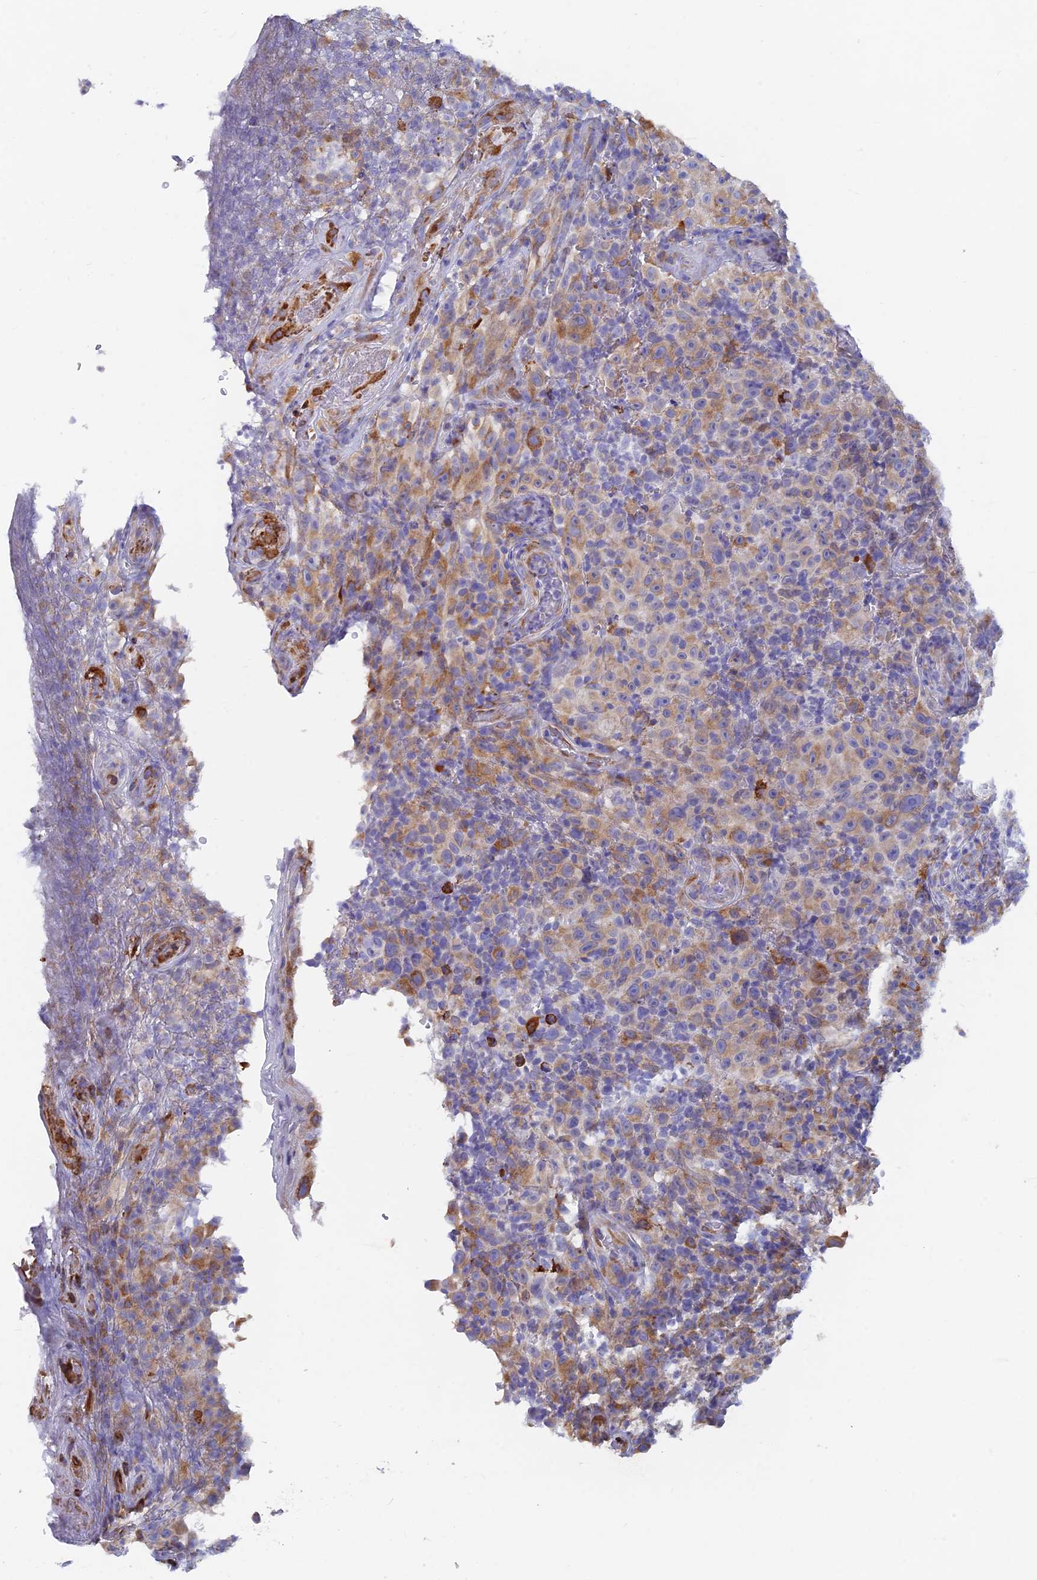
{"staining": {"intensity": "moderate", "quantity": "25%-75%", "location": "cytoplasmic/membranous"}, "tissue": "melanoma", "cell_type": "Tumor cells", "image_type": "cancer", "snomed": [{"axis": "morphology", "description": "Malignant melanoma, NOS"}, {"axis": "topography", "description": "Skin"}], "caption": "High-magnification brightfield microscopy of melanoma stained with DAB (3,3'-diaminobenzidine) (brown) and counterstained with hematoxylin (blue). tumor cells exhibit moderate cytoplasmic/membranous expression is identified in about25%-75% of cells. (Brightfield microscopy of DAB IHC at high magnification).", "gene": "WDR35", "patient": {"sex": "female", "age": 82}}